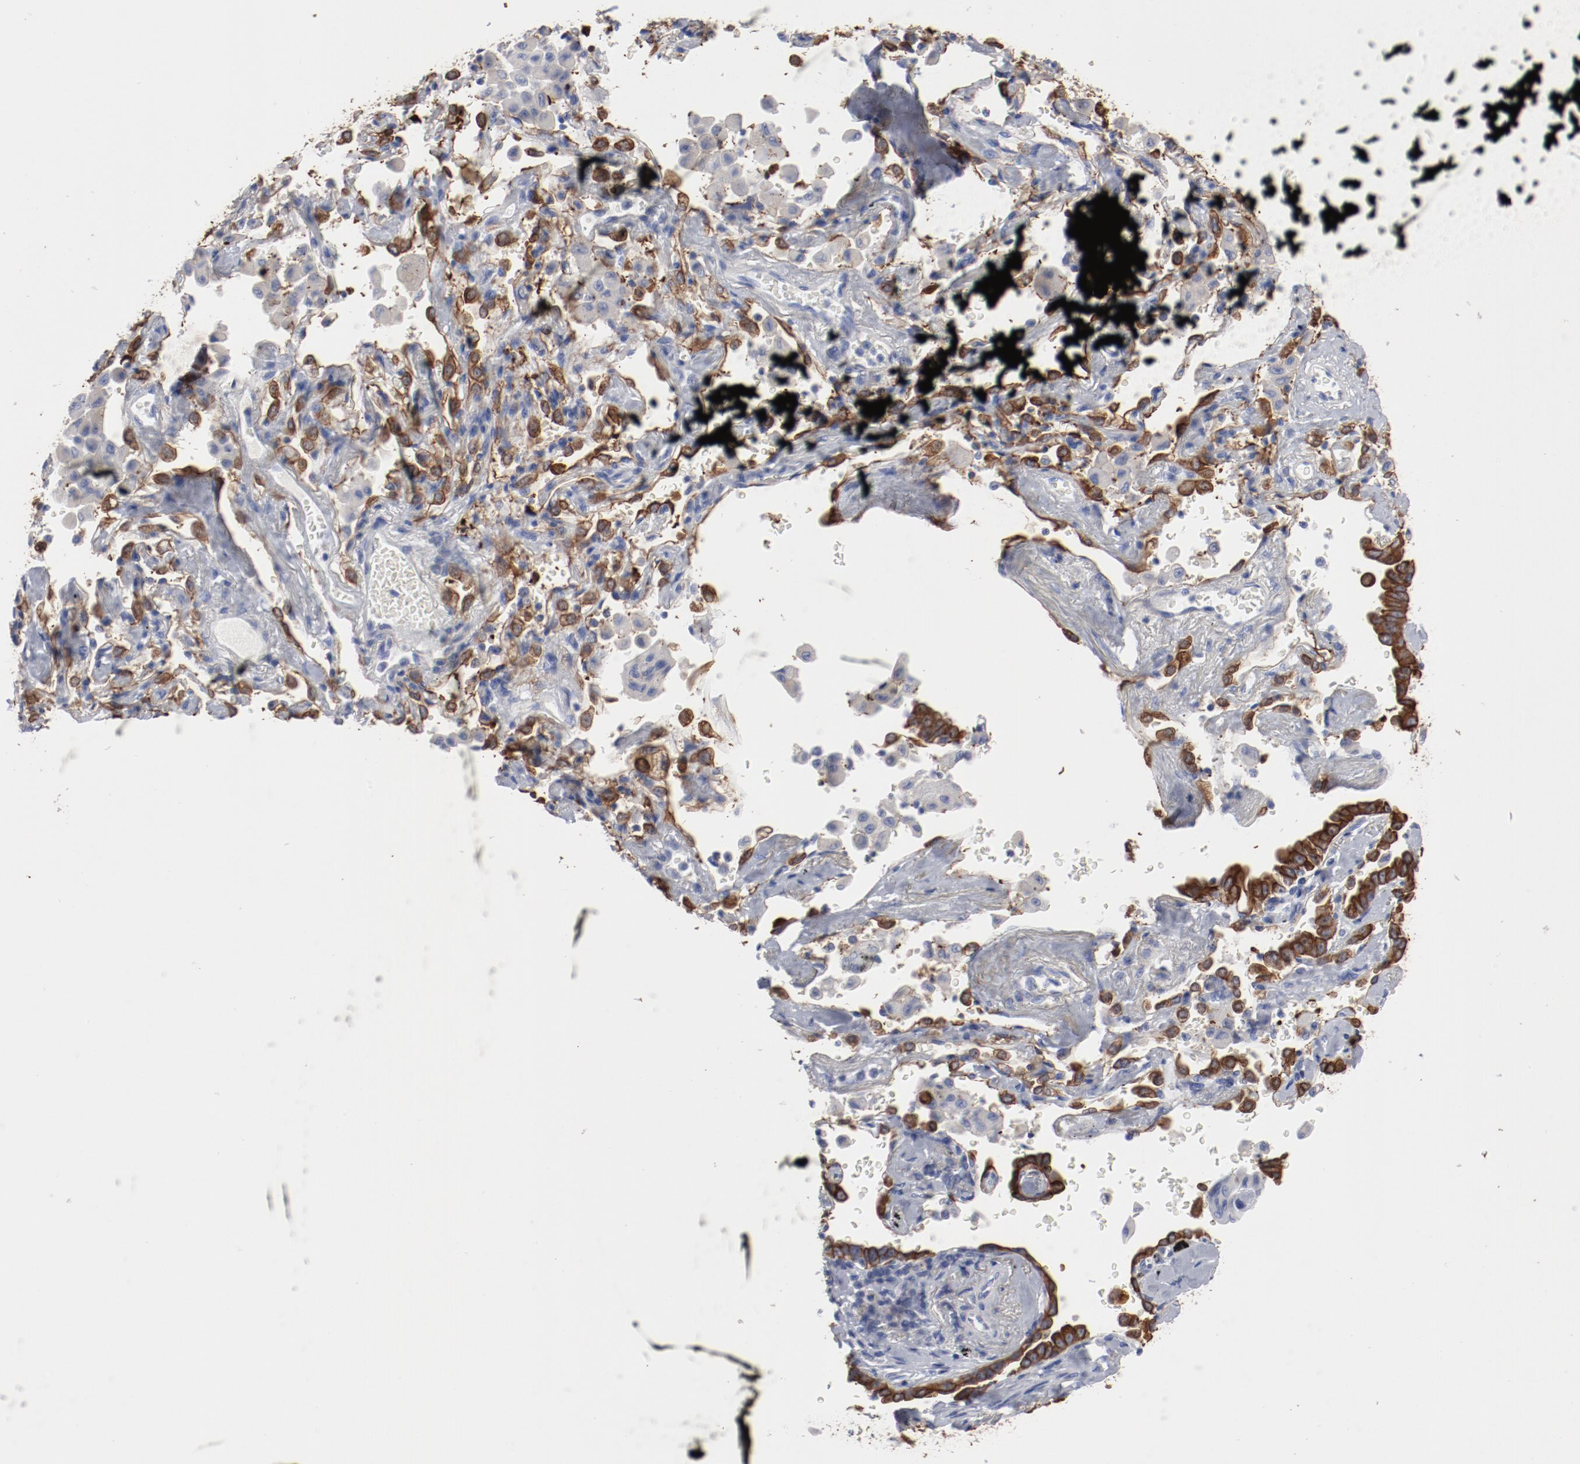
{"staining": {"intensity": "strong", "quantity": ">75%", "location": "cytoplasmic/membranous"}, "tissue": "lung cancer", "cell_type": "Tumor cells", "image_type": "cancer", "snomed": [{"axis": "morphology", "description": "Adenocarcinoma, NOS"}, {"axis": "topography", "description": "Lung"}], "caption": "Immunohistochemistry micrograph of human lung cancer (adenocarcinoma) stained for a protein (brown), which shows high levels of strong cytoplasmic/membranous staining in about >75% of tumor cells.", "gene": "TSPAN6", "patient": {"sex": "female", "age": 64}}